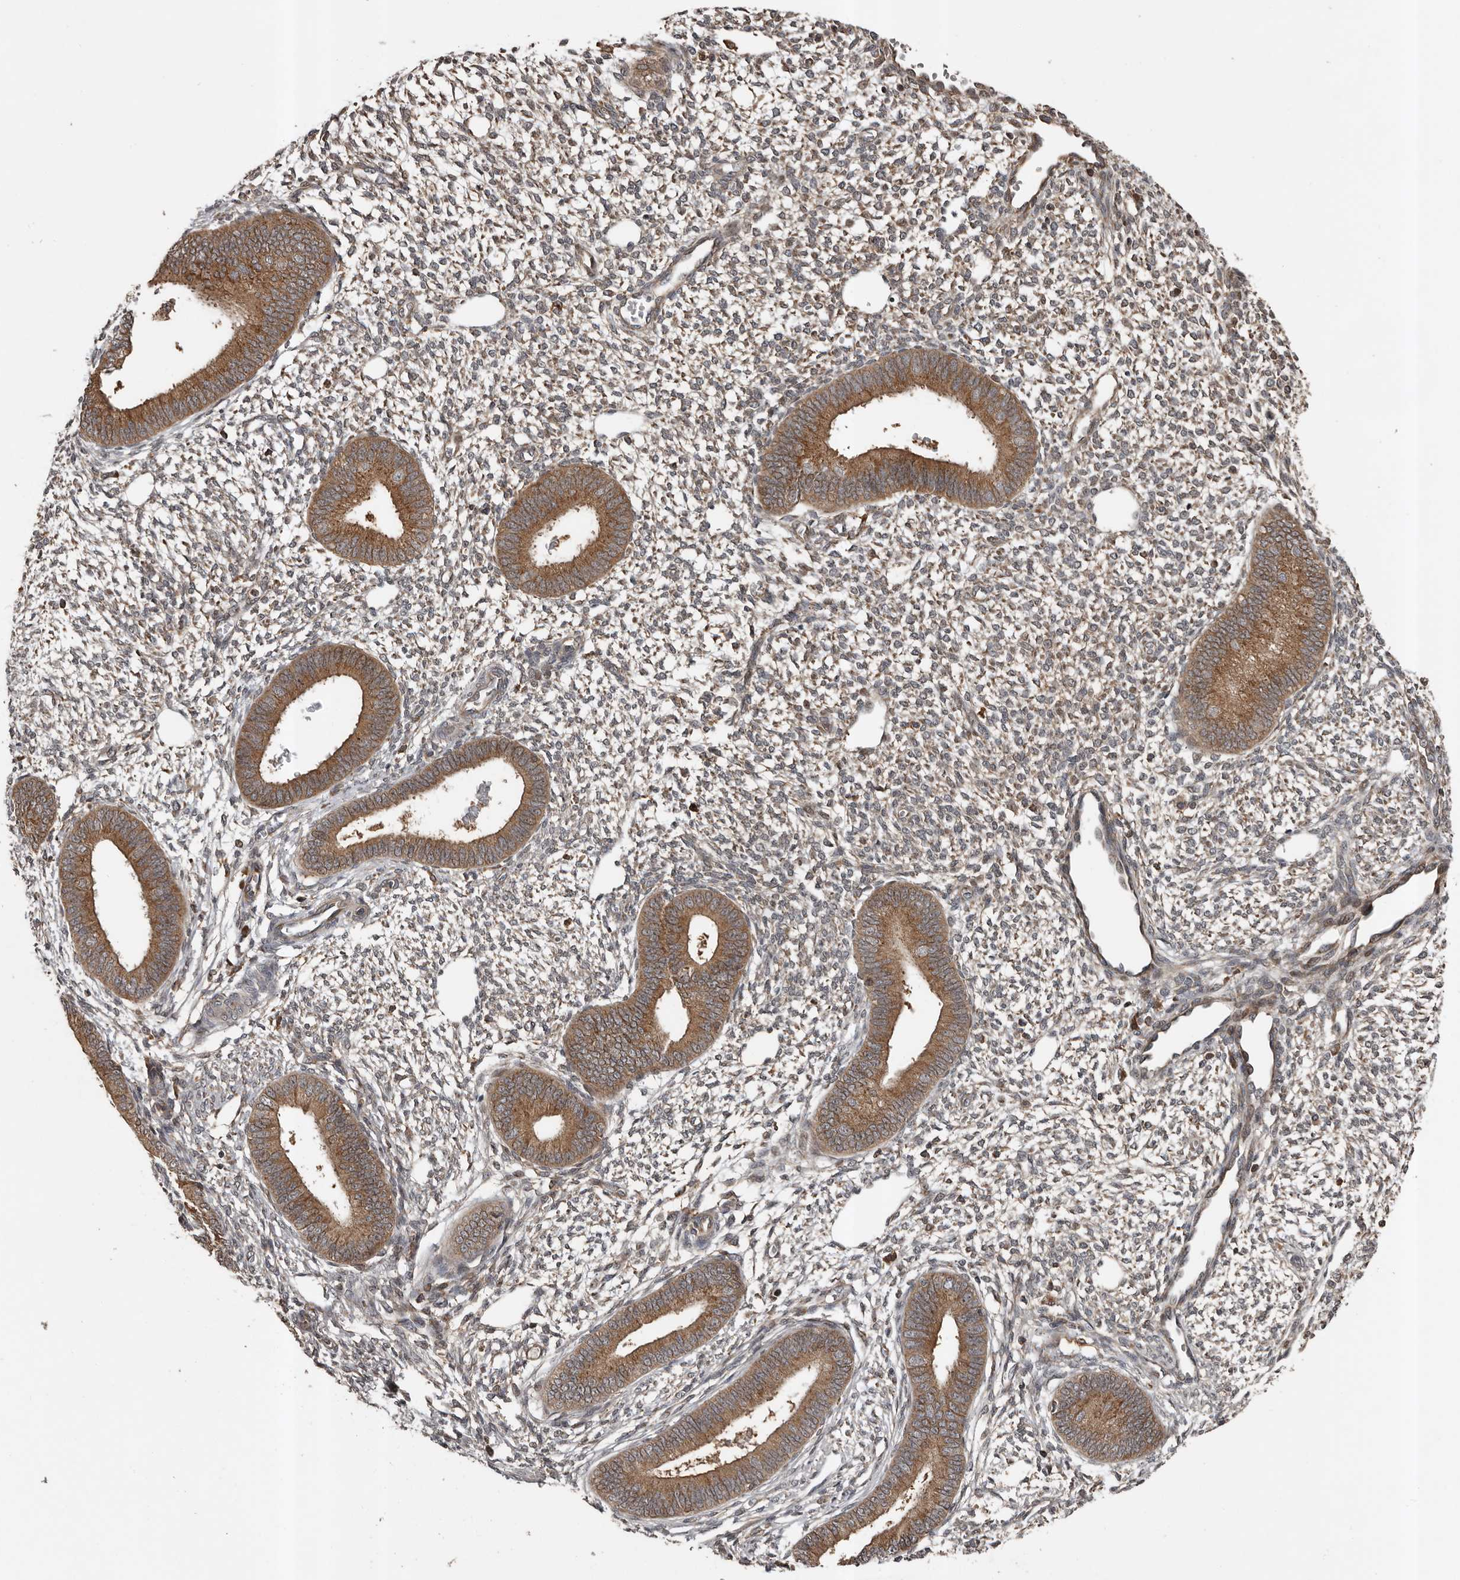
{"staining": {"intensity": "moderate", "quantity": ">75%", "location": "cytoplasmic/membranous"}, "tissue": "endometrium", "cell_type": "Cells in endometrial stroma", "image_type": "normal", "snomed": [{"axis": "morphology", "description": "Normal tissue, NOS"}, {"axis": "topography", "description": "Endometrium"}], "caption": "Immunohistochemical staining of normal human endometrium shows >75% levels of moderate cytoplasmic/membranous protein positivity in approximately >75% of cells in endometrial stroma.", "gene": "CCDC190", "patient": {"sex": "female", "age": 46}}